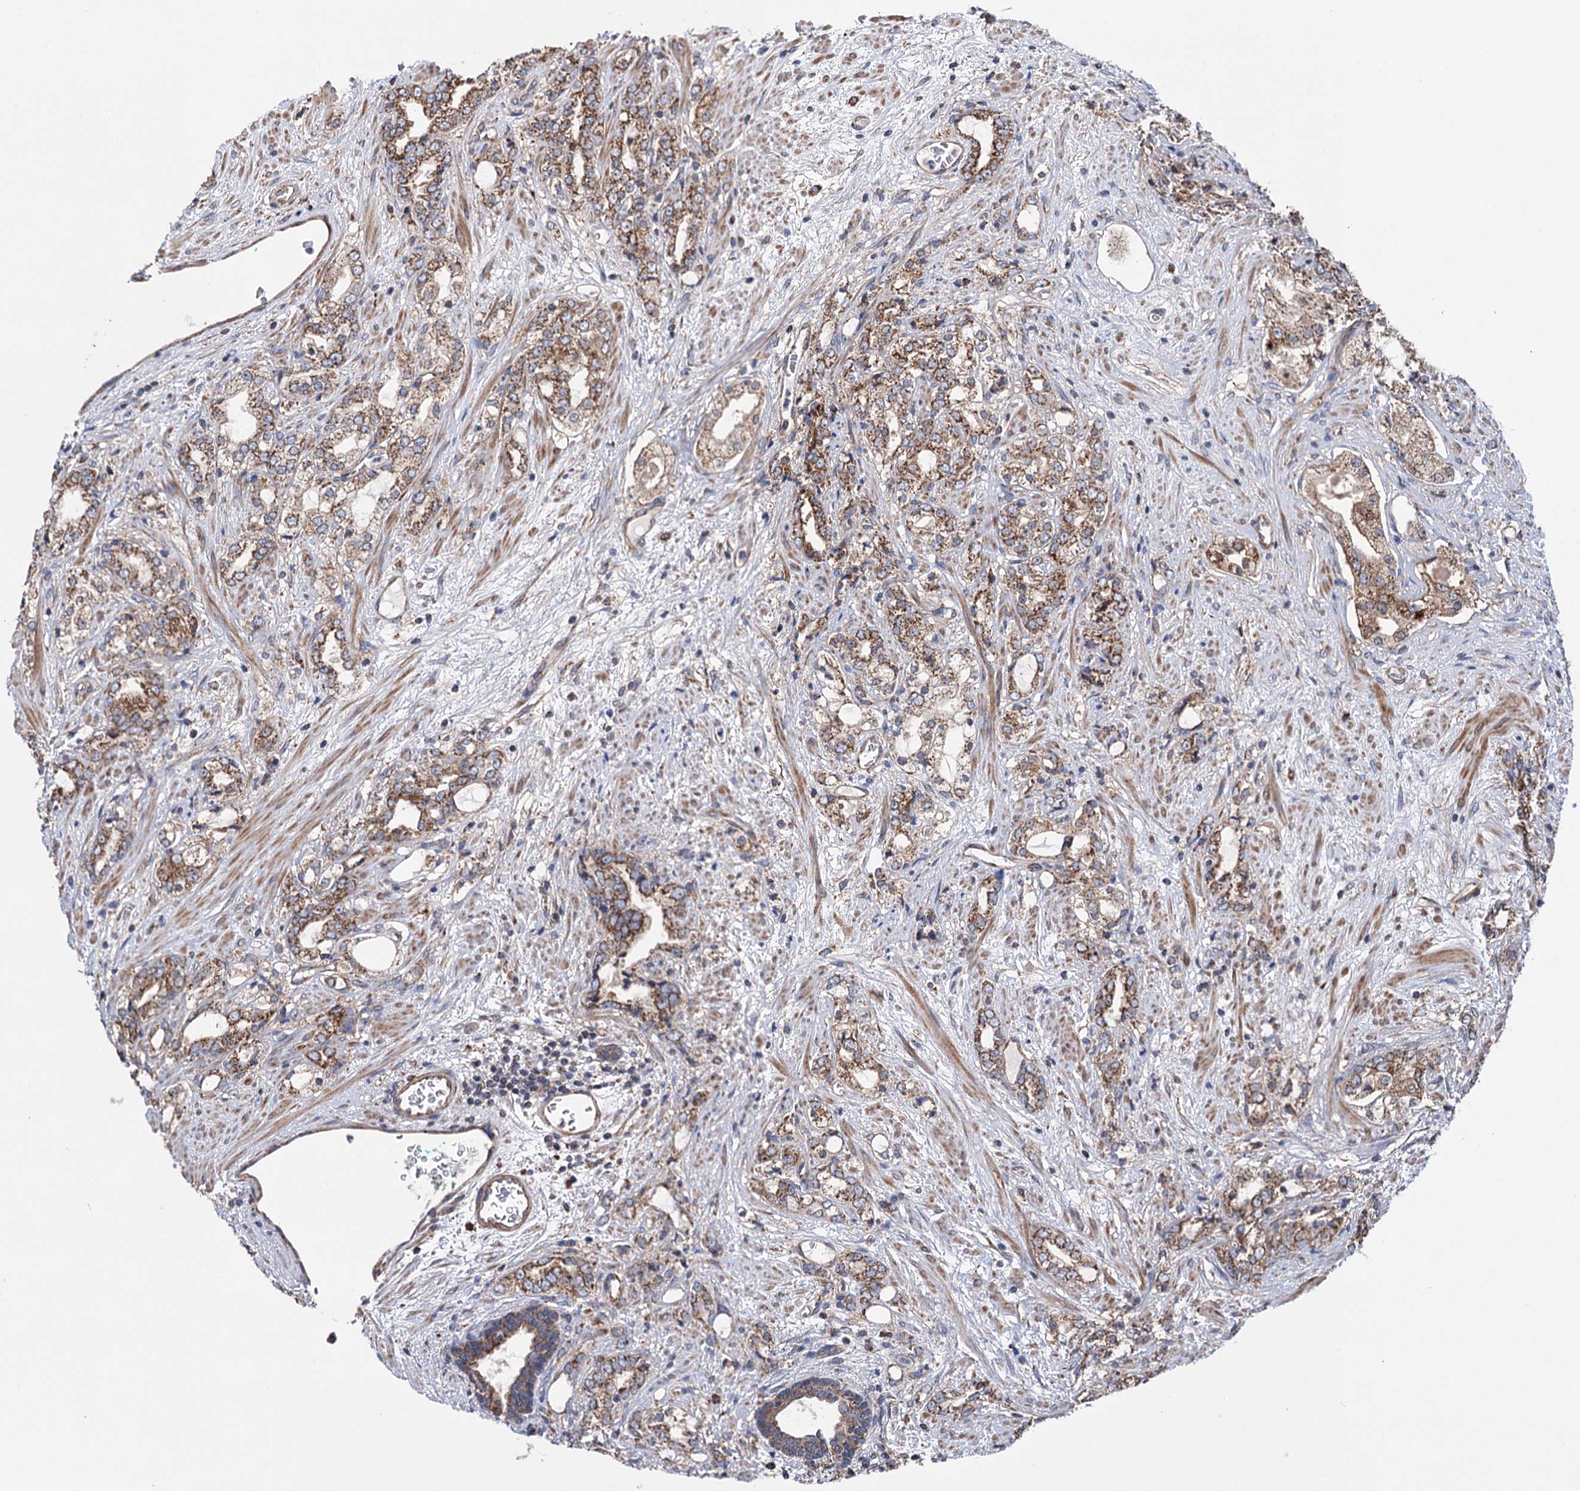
{"staining": {"intensity": "moderate", "quantity": ">75%", "location": "cytoplasmic/membranous"}, "tissue": "prostate cancer", "cell_type": "Tumor cells", "image_type": "cancer", "snomed": [{"axis": "morphology", "description": "Adenocarcinoma, High grade"}, {"axis": "topography", "description": "Prostate"}], "caption": "A high-resolution image shows immunohistochemistry (IHC) staining of high-grade adenocarcinoma (prostate), which exhibits moderate cytoplasmic/membranous expression in about >75% of tumor cells.", "gene": "SUCLA2", "patient": {"sex": "male", "age": 64}}